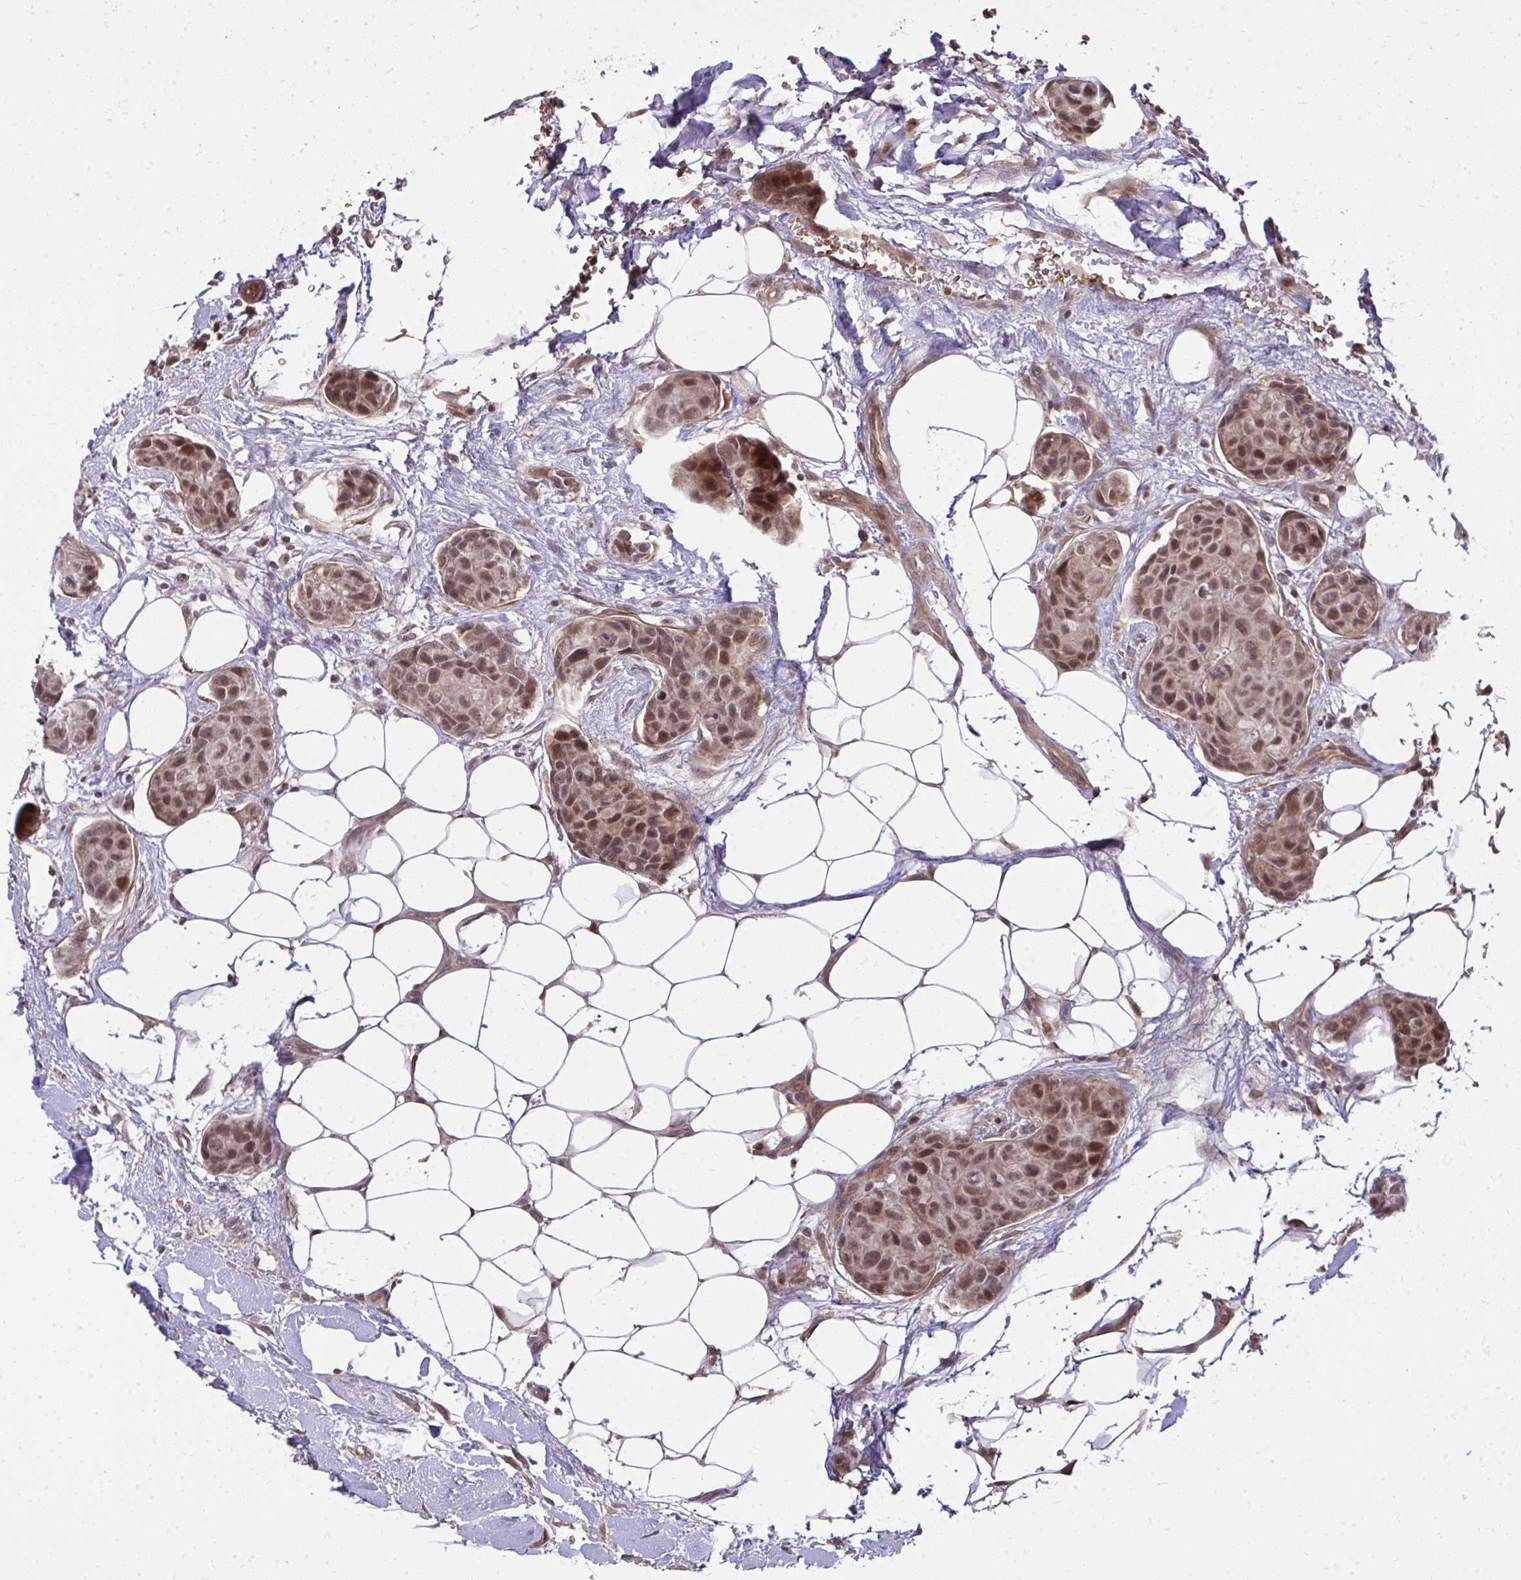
{"staining": {"intensity": "moderate", "quantity": ">75%", "location": "nuclear"}, "tissue": "breast cancer", "cell_type": "Tumor cells", "image_type": "cancer", "snomed": [{"axis": "morphology", "description": "Duct carcinoma"}, {"axis": "topography", "description": "Breast"}, {"axis": "topography", "description": "Lymph node"}], "caption": "Immunohistochemistry (IHC) (DAB) staining of breast infiltrating ductal carcinoma reveals moderate nuclear protein staining in about >75% of tumor cells.", "gene": "ZSCAN9", "patient": {"sex": "female", "age": 80}}